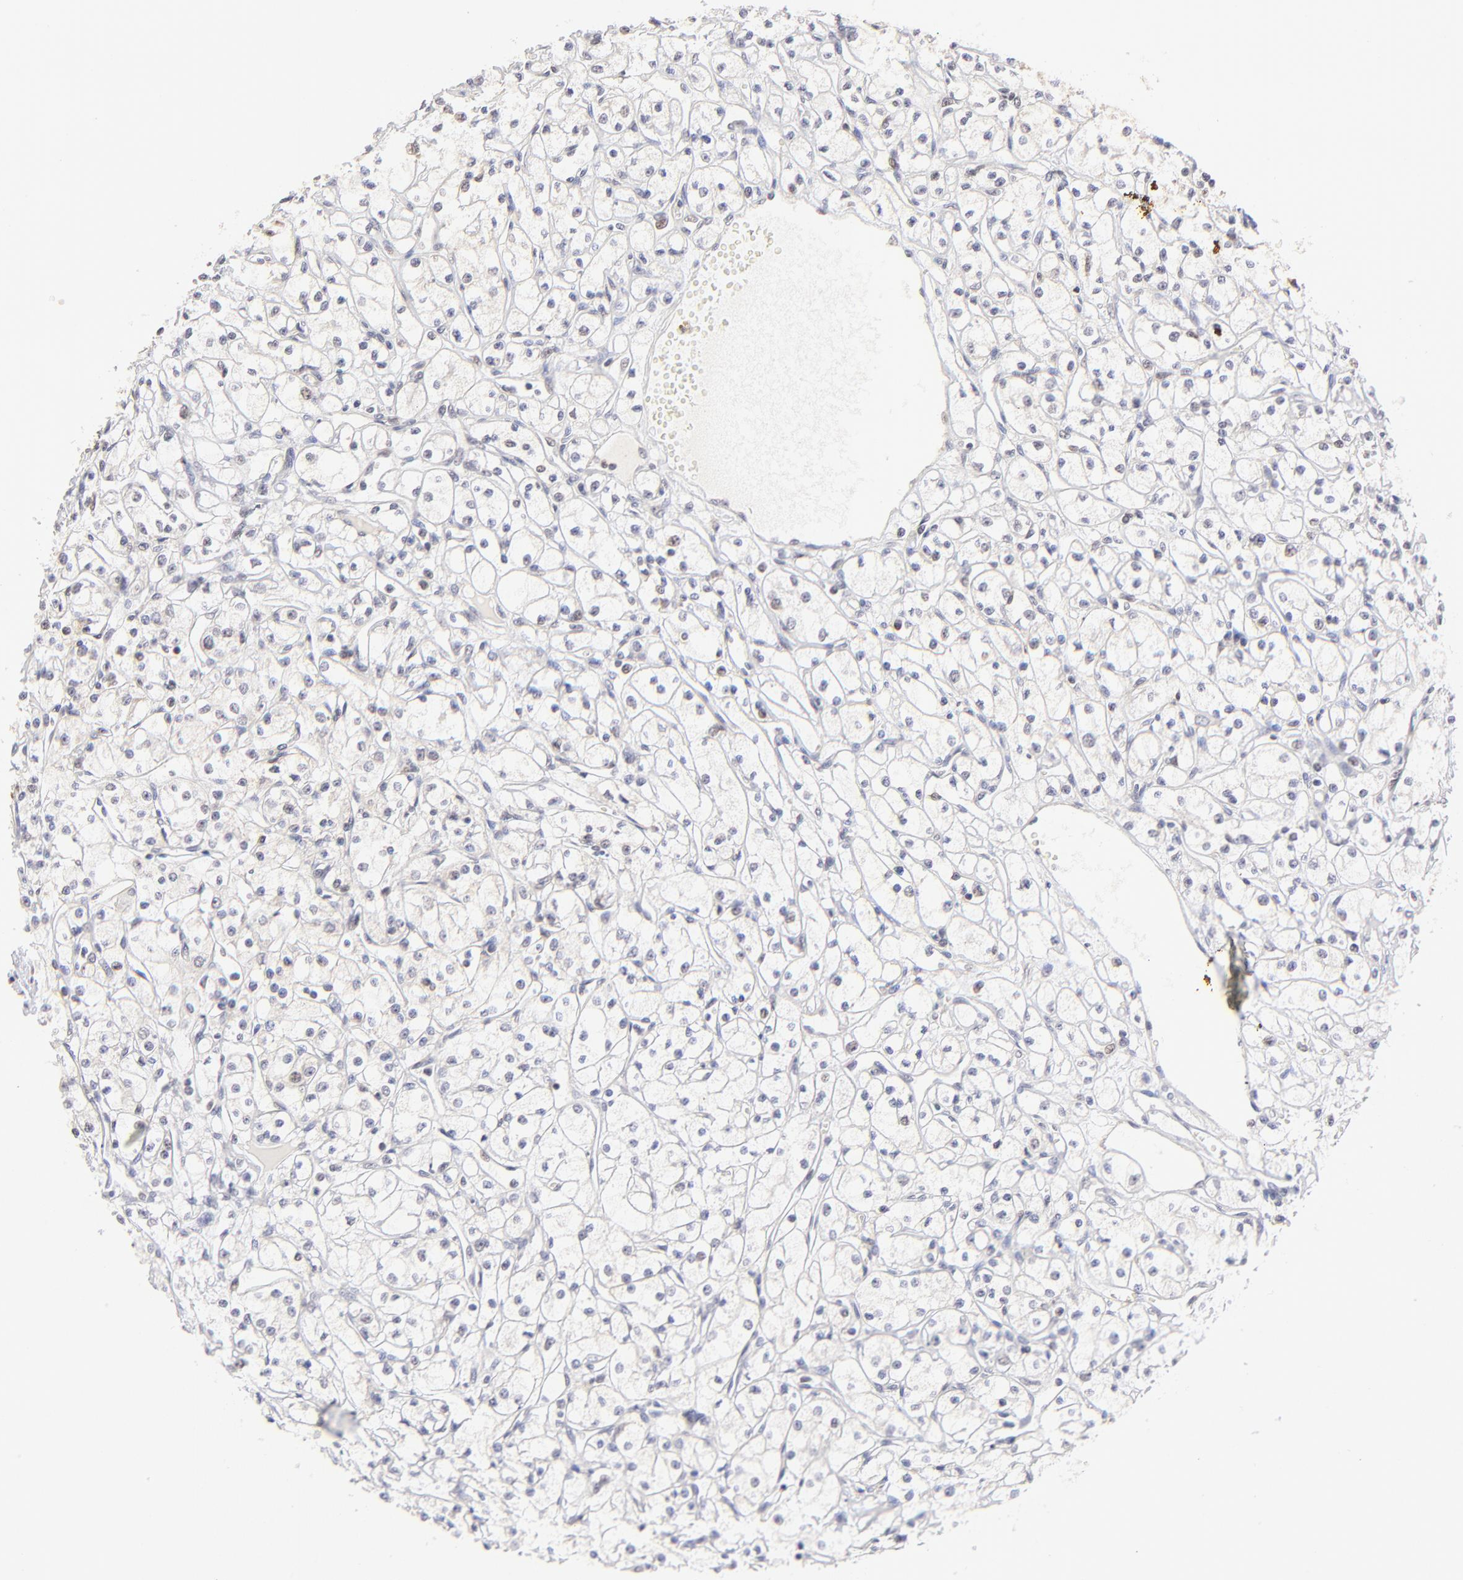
{"staining": {"intensity": "weak", "quantity": "<25%", "location": "nuclear"}, "tissue": "renal cancer", "cell_type": "Tumor cells", "image_type": "cancer", "snomed": [{"axis": "morphology", "description": "Adenocarcinoma, NOS"}, {"axis": "topography", "description": "Kidney"}], "caption": "Renal cancer stained for a protein using immunohistochemistry shows no positivity tumor cells.", "gene": "ZNF670", "patient": {"sex": "male", "age": 61}}